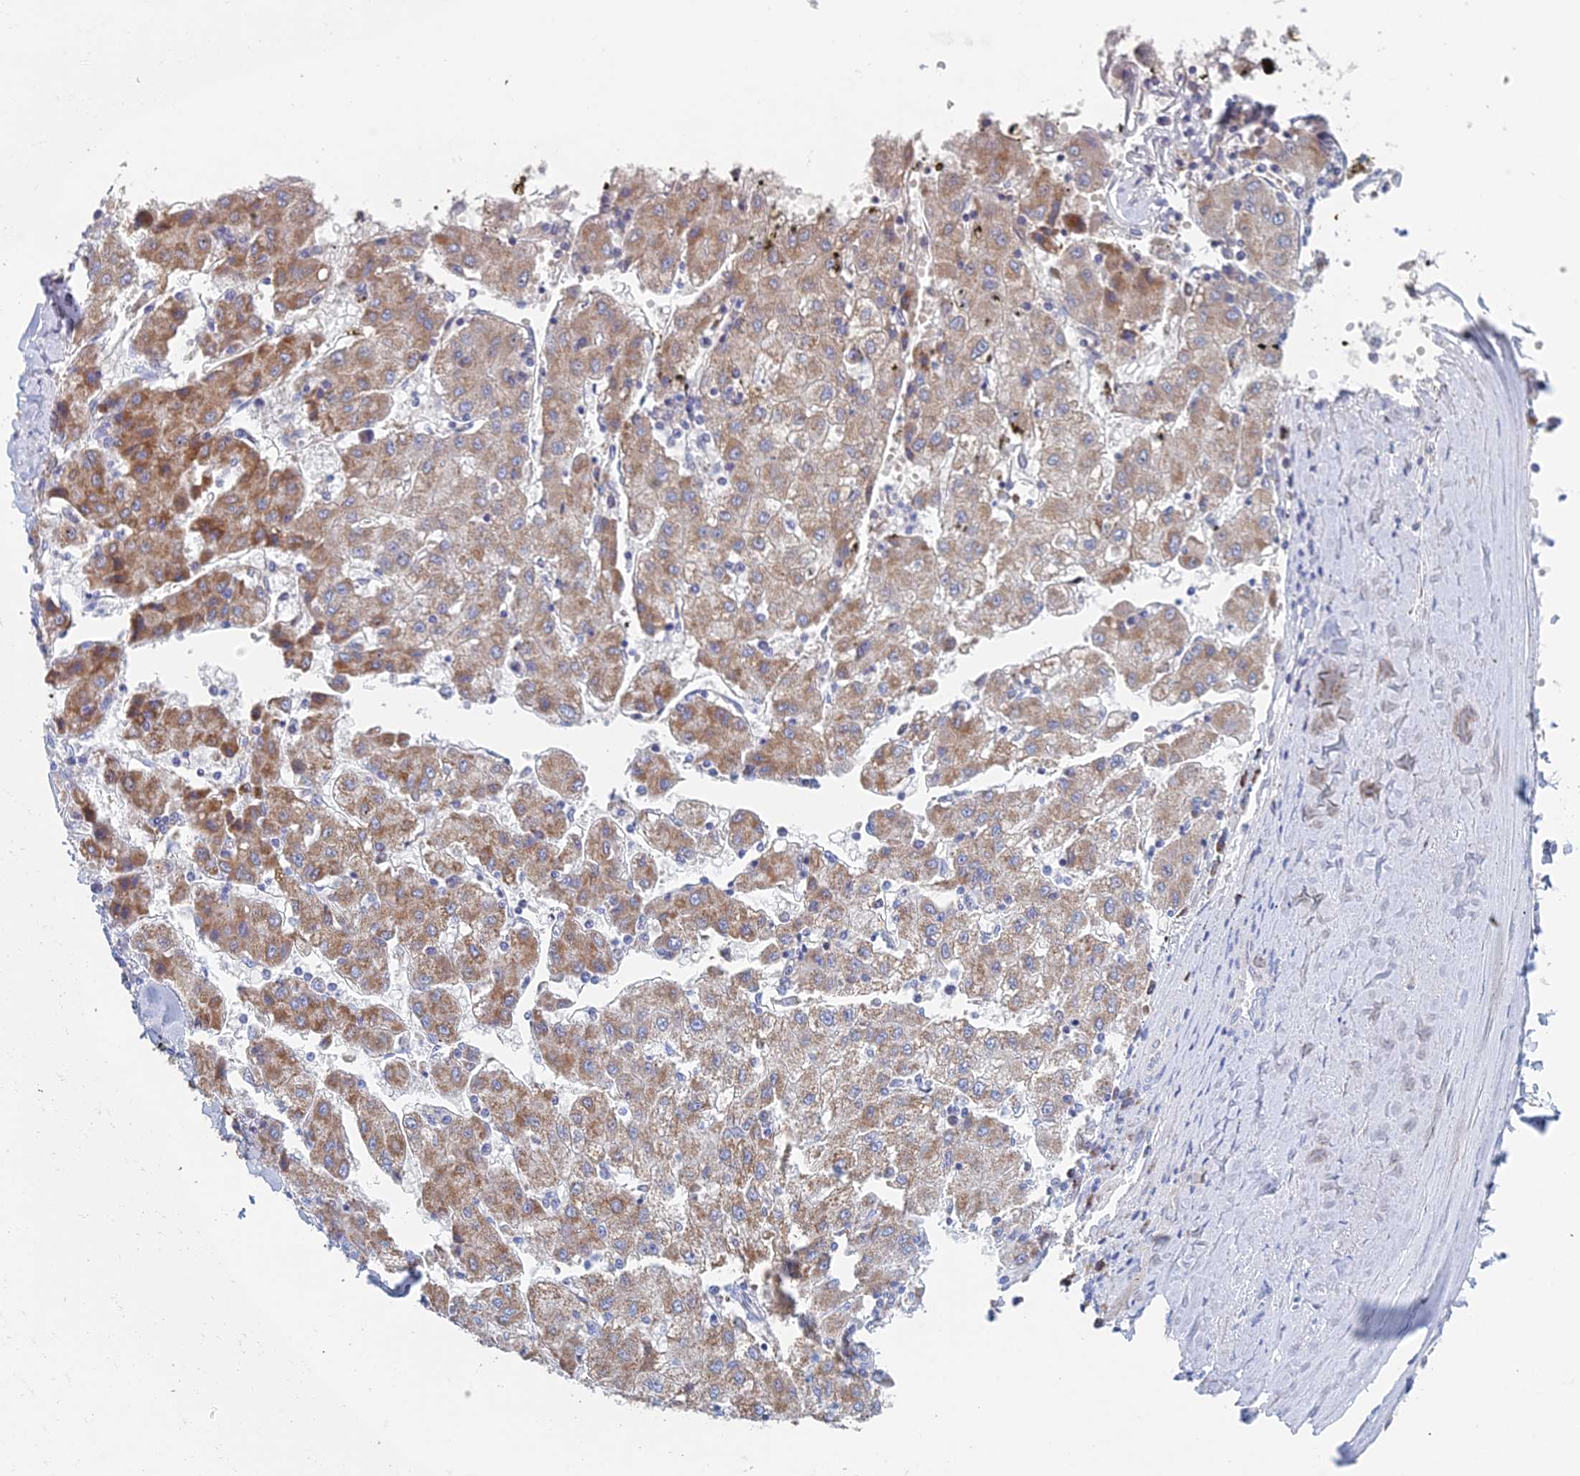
{"staining": {"intensity": "moderate", "quantity": "25%-75%", "location": "cytoplasmic/membranous"}, "tissue": "liver cancer", "cell_type": "Tumor cells", "image_type": "cancer", "snomed": [{"axis": "morphology", "description": "Carcinoma, Hepatocellular, NOS"}, {"axis": "topography", "description": "Liver"}], "caption": "Protein staining of liver hepatocellular carcinoma tissue demonstrates moderate cytoplasmic/membranous staining in approximately 25%-75% of tumor cells. Nuclei are stained in blue.", "gene": "CRACR2B", "patient": {"sex": "male", "age": 72}}